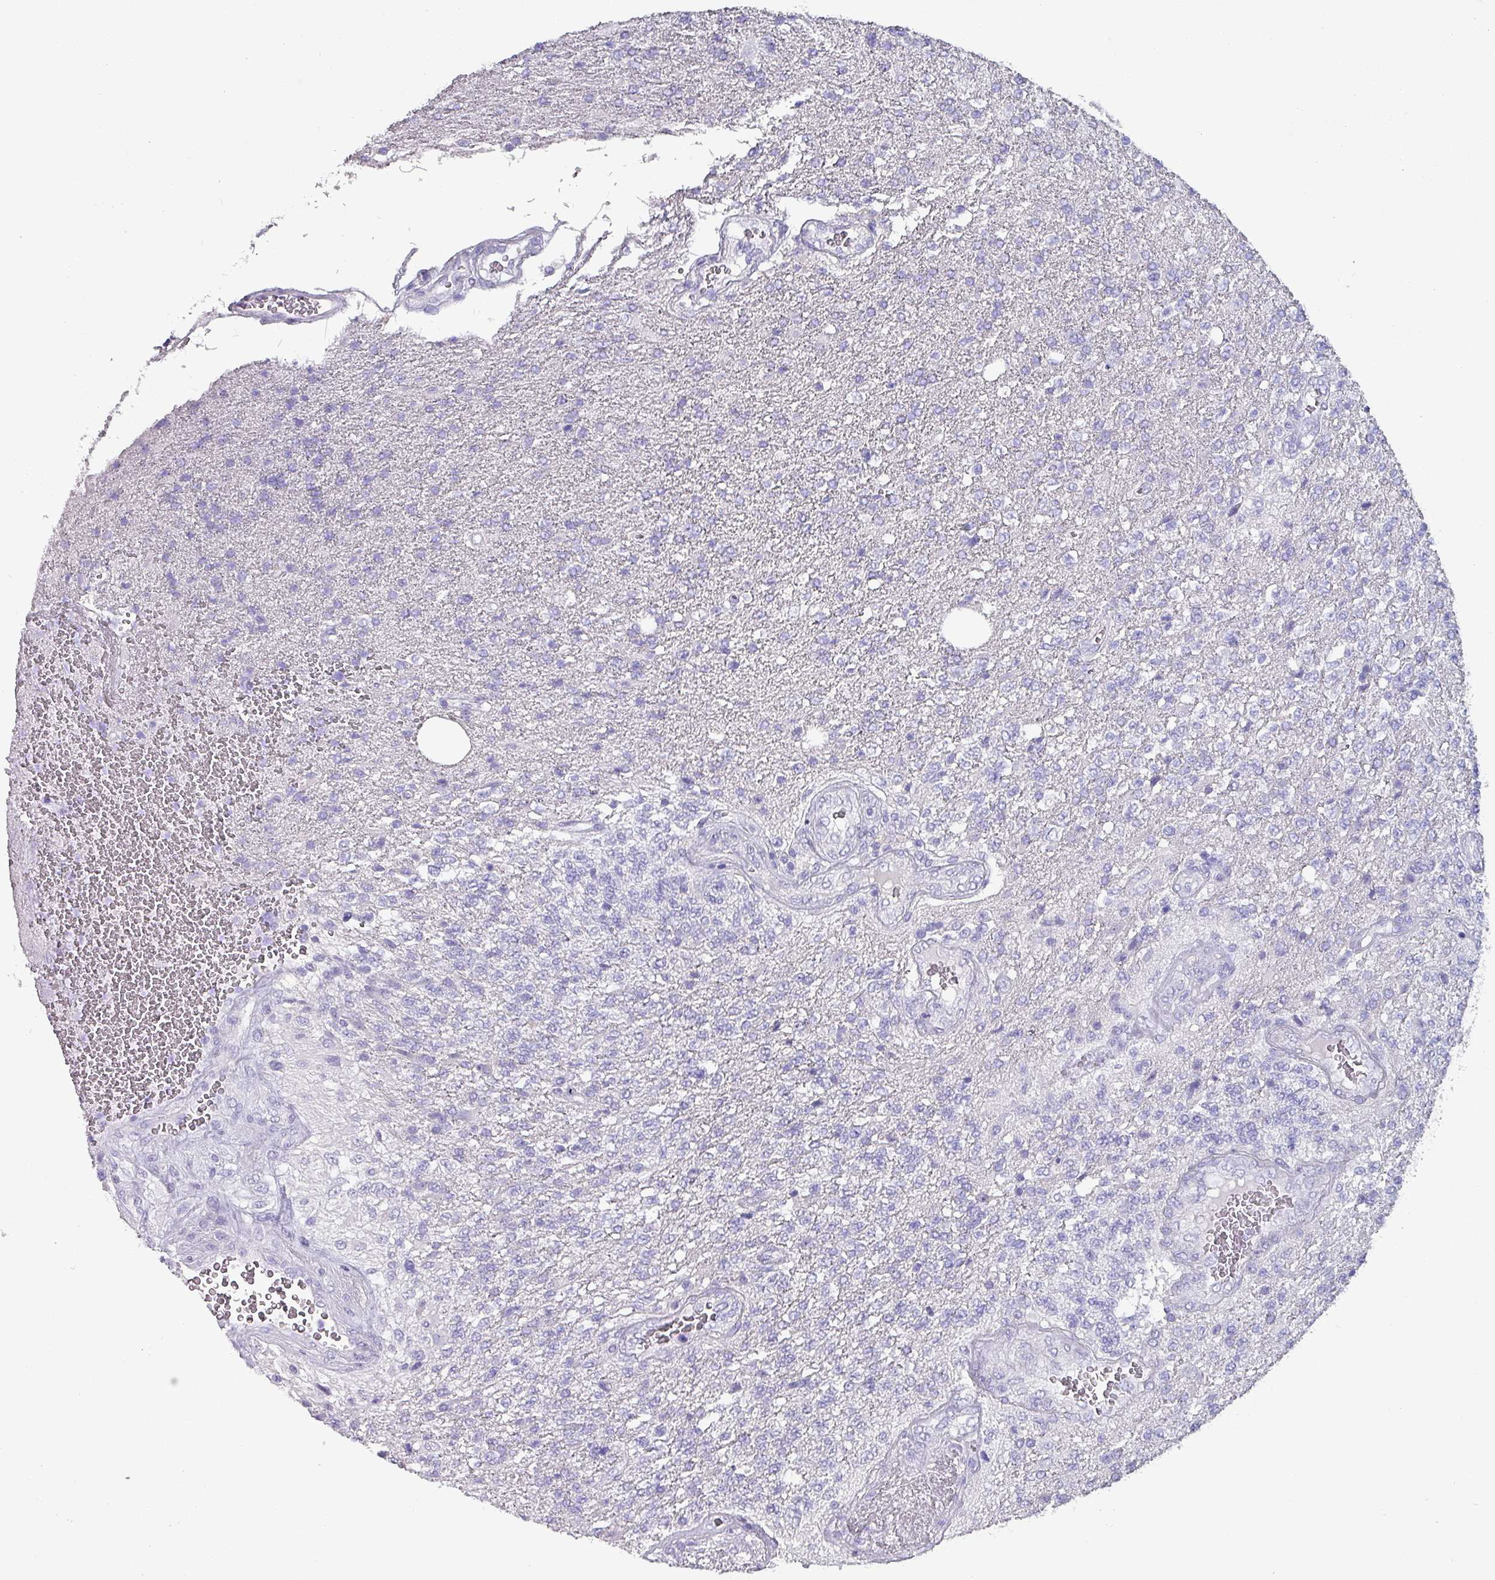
{"staining": {"intensity": "negative", "quantity": "none", "location": "none"}, "tissue": "glioma", "cell_type": "Tumor cells", "image_type": "cancer", "snomed": [{"axis": "morphology", "description": "Glioma, malignant, High grade"}, {"axis": "topography", "description": "Brain"}], "caption": "This is an immunohistochemistry (IHC) image of glioma. There is no expression in tumor cells.", "gene": "INS-IGF2", "patient": {"sex": "male", "age": 56}}